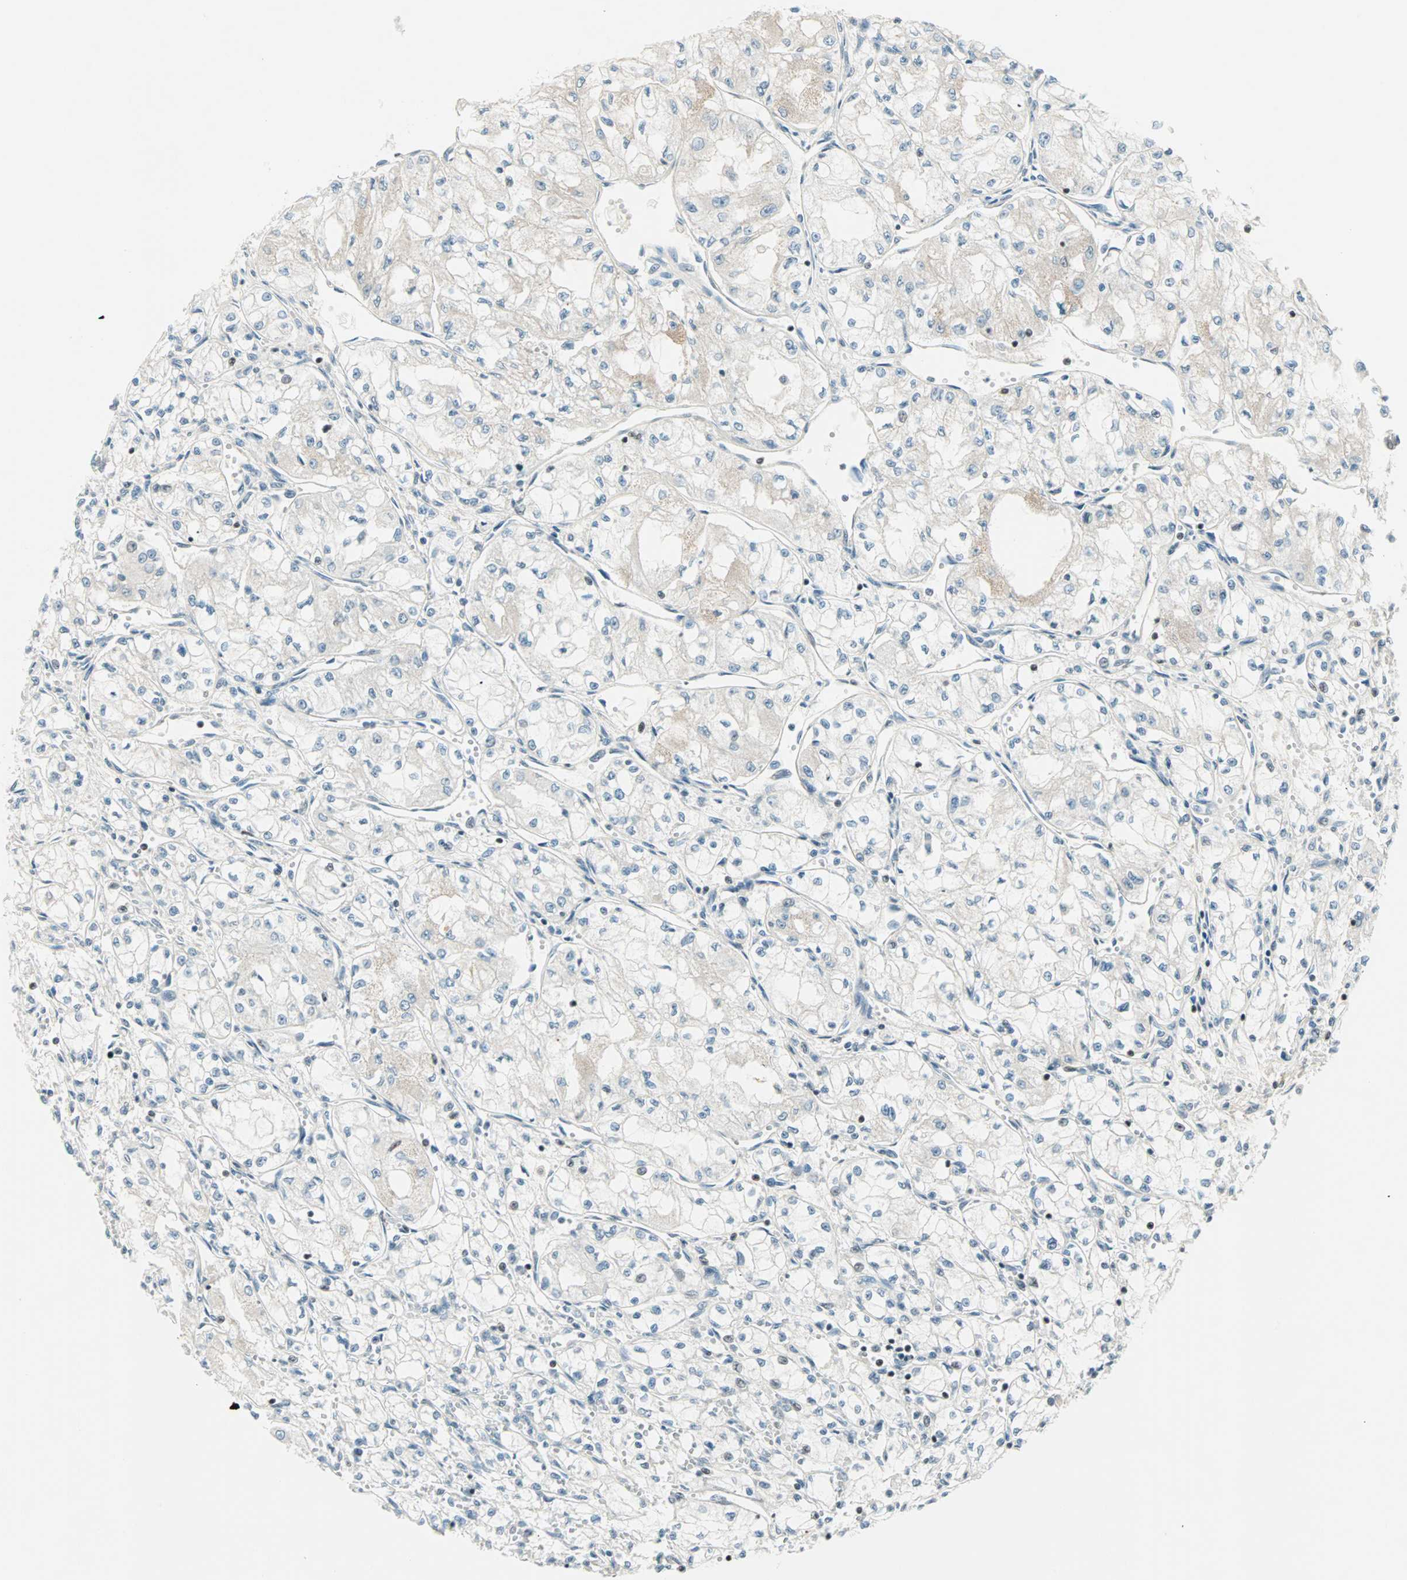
{"staining": {"intensity": "negative", "quantity": "none", "location": "none"}, "tissue": "renal cancer", "cell_type": "Tumor cells", "image_type": "cancer", "snomed": [{"axis": "morphology", "description": "Normal tissue, NOS"}, {"axis": "morphology", "description": "Adenocarcinoma, NOS"}, {"axis": "topography", "description": "Kidney"}], "caption": "There is no significant positivity in tumor cells of renal cancer.", "gene": "SIN3A", "patient": {"sex": "male", "age": 59}}